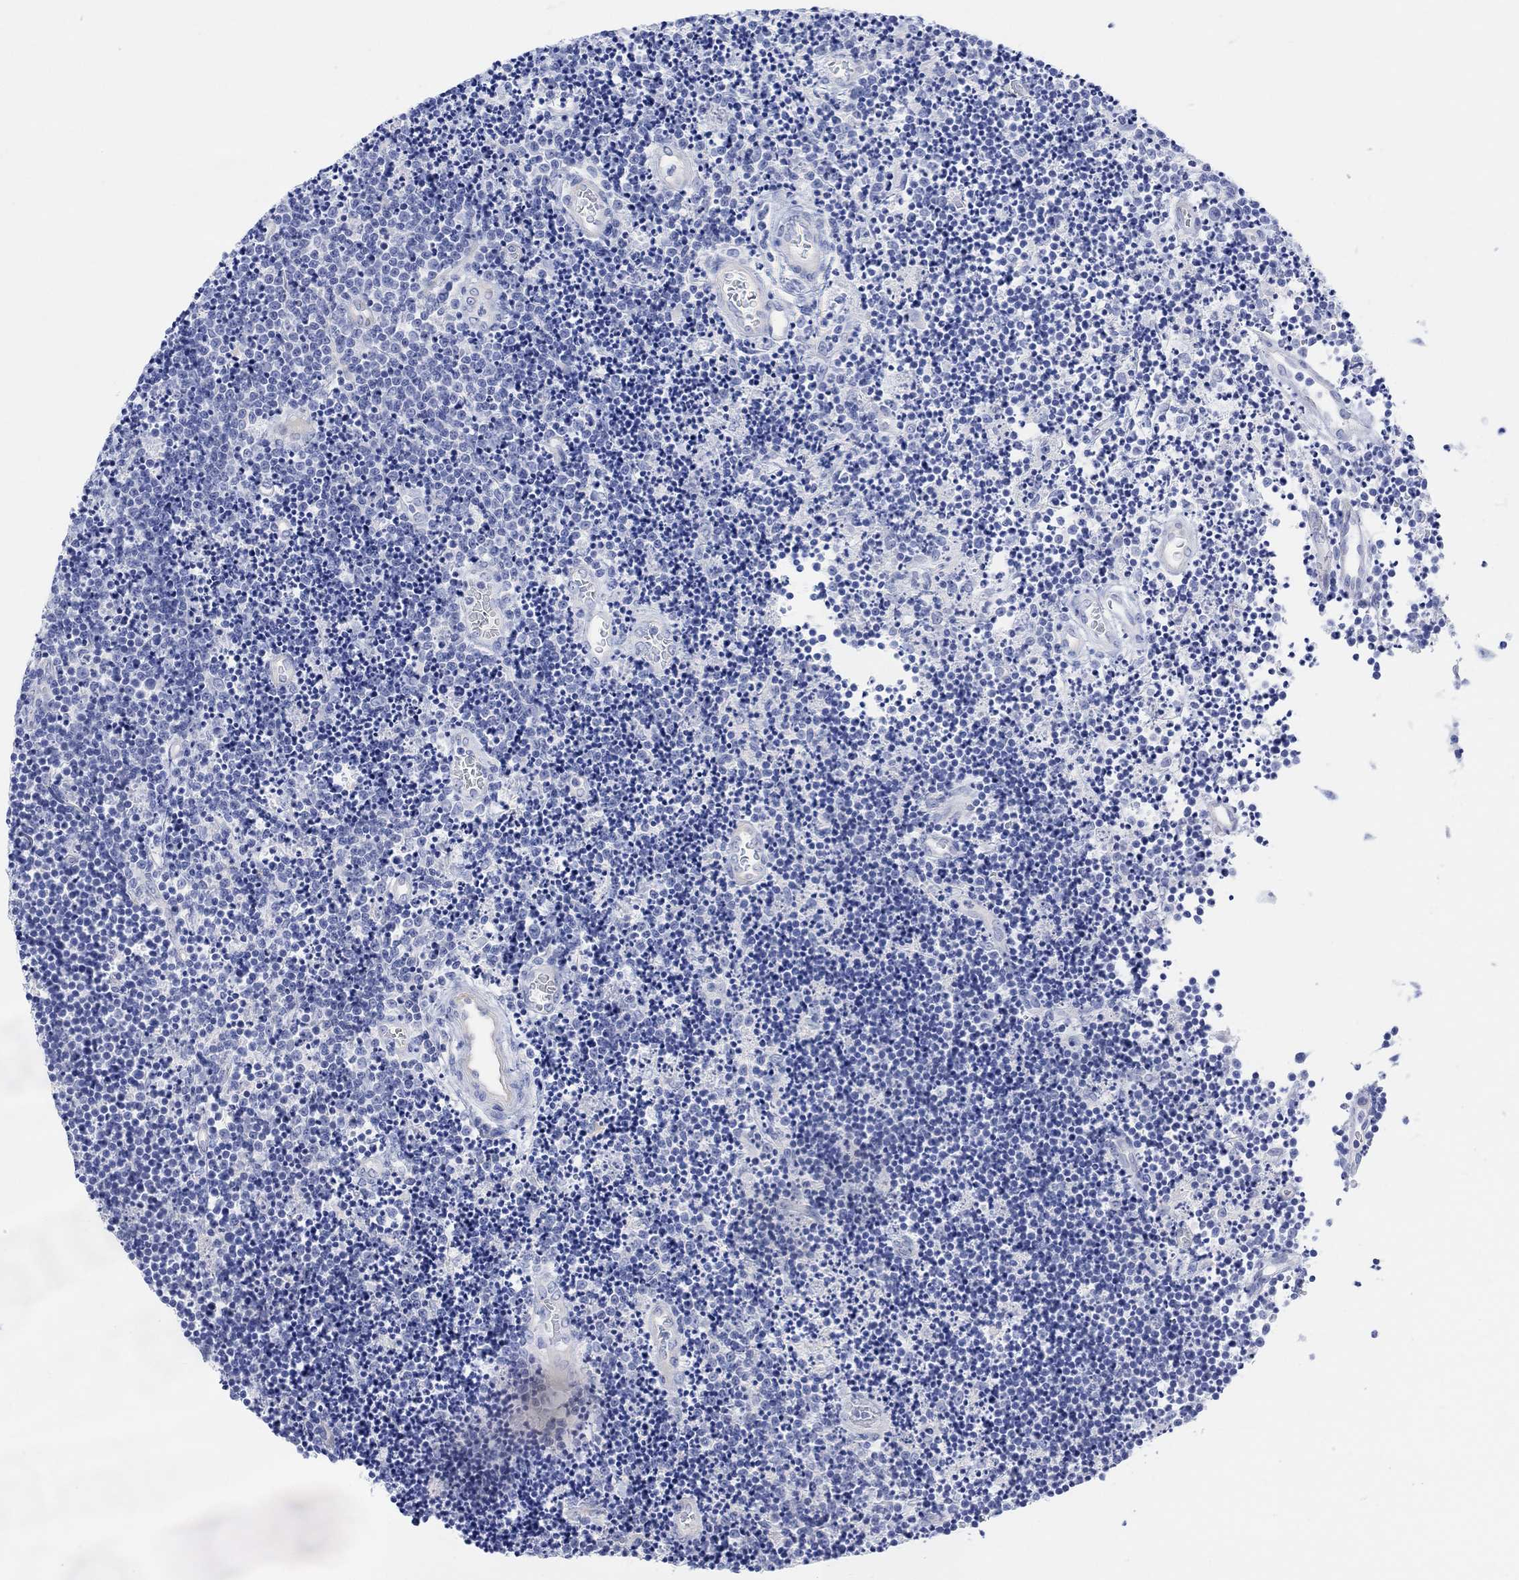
{"staining": {"intensity": "negative", "quantity": "none", "location": "none"}, "tissue": "lymphoma", "cell_type": "Tumor cells", "image_type": "cancer", "snomed": [{"axis": "morphology", "description": "Malignant lymphoma, non-Hodgkin's type, Low grade"}, {"axis": "topography", "description": "Brain"}], "caption": "An image of human low-grade malignant lymphoma, non-Hodgkin's type is negative for staining in tumor cells.", "gene": "GNG13", "patient": {"sex": "female", "age": 66}}